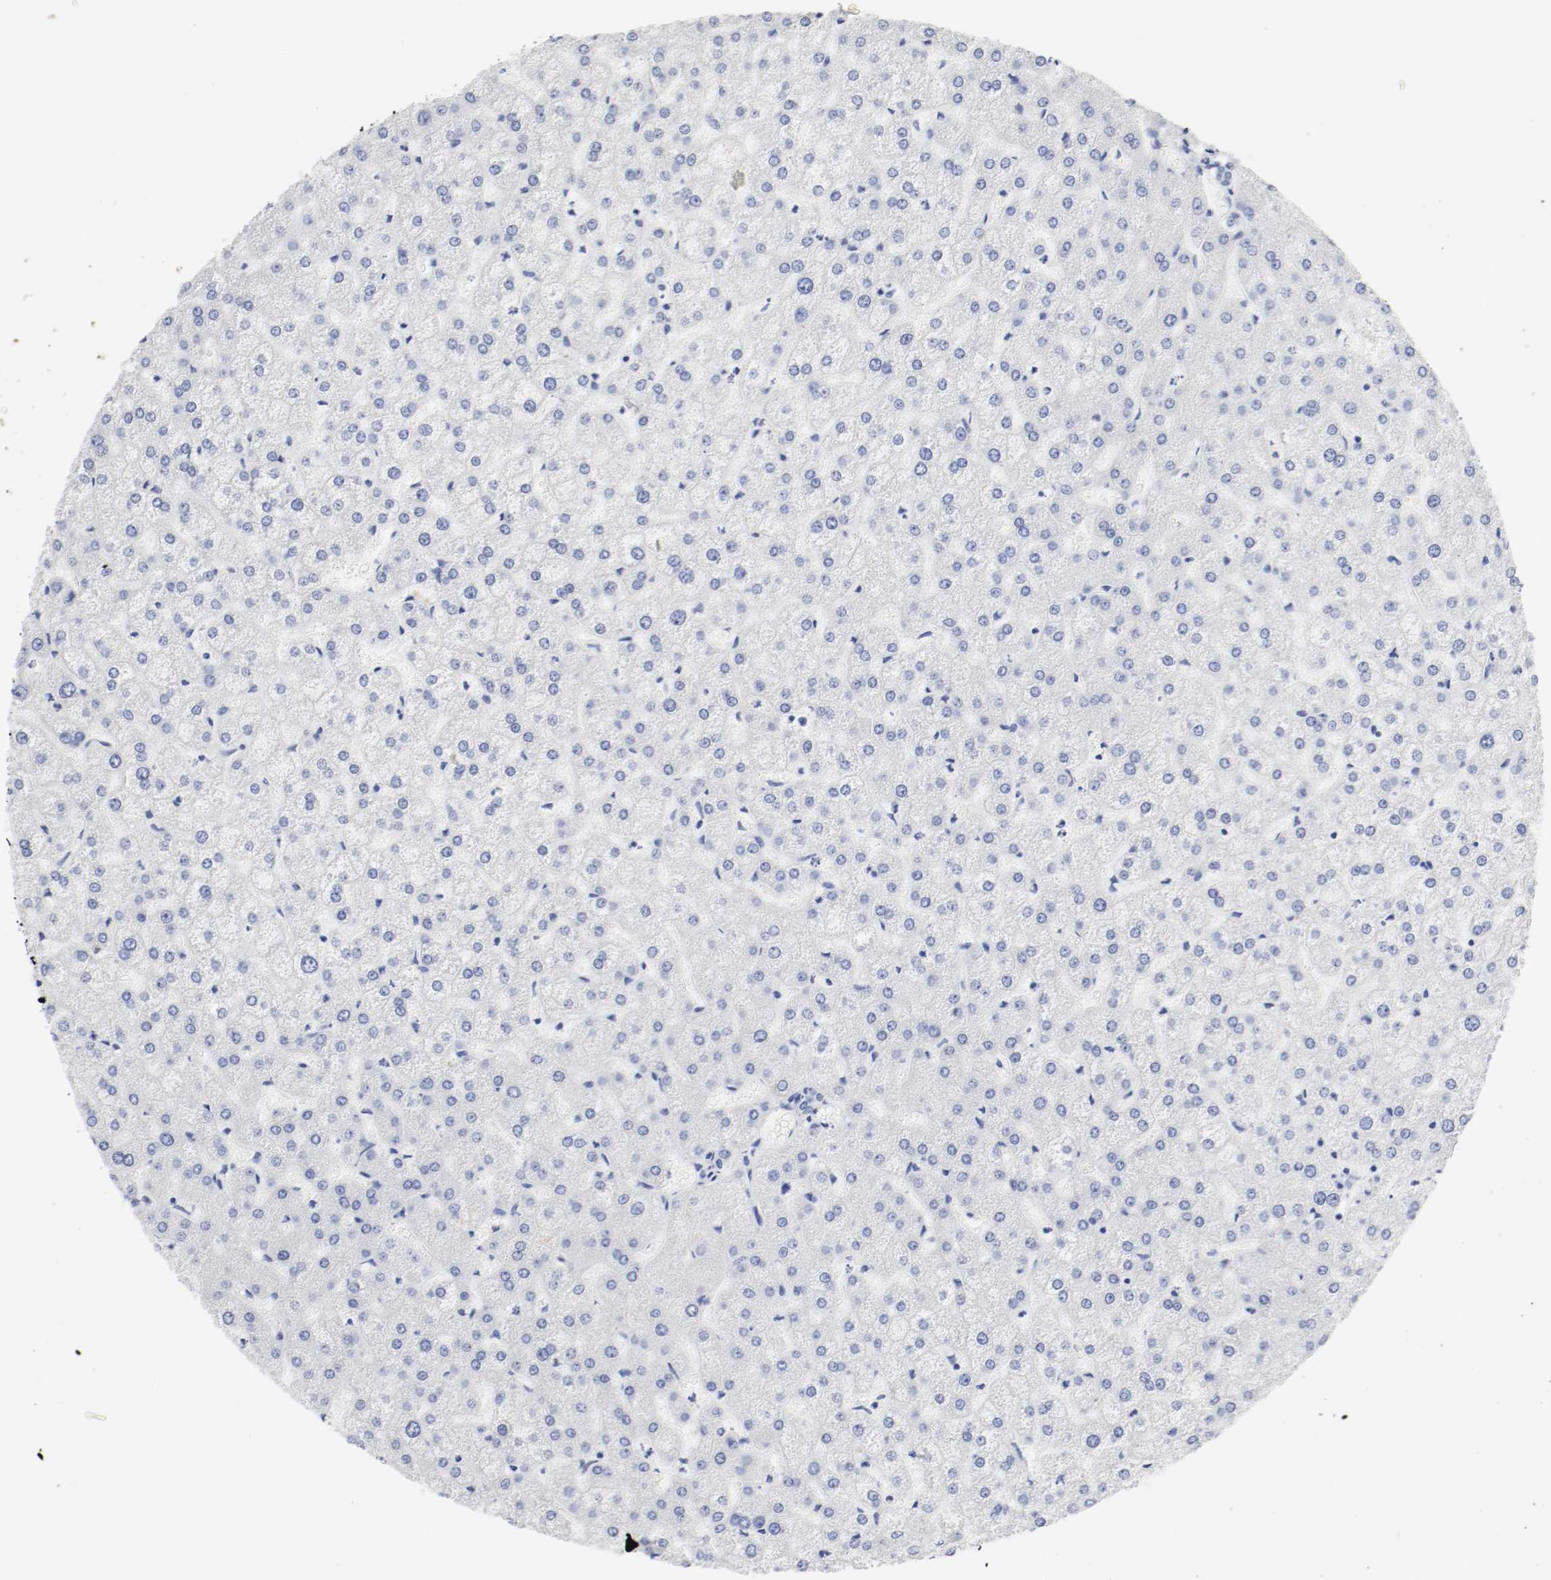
{"staining": {"intensity": "negative", "quantity": "none", "location": "none"}, "tissue": "liver", "cell_type": "Cholangiocytes", "image_type": "normal", "snomed": [{"axis": "morphology", "description": "Normal tissue, NOS"}, {"axis": "topography", "description": "Liver"}], "caption": "DAB (3,3'-diaminobenzidine) immunohistochemical staining of unremarkable human liver shows no significant staining in cholangiocytes.", "gene": "GAD1", "patient": {"sex": "female", "age": 32}}